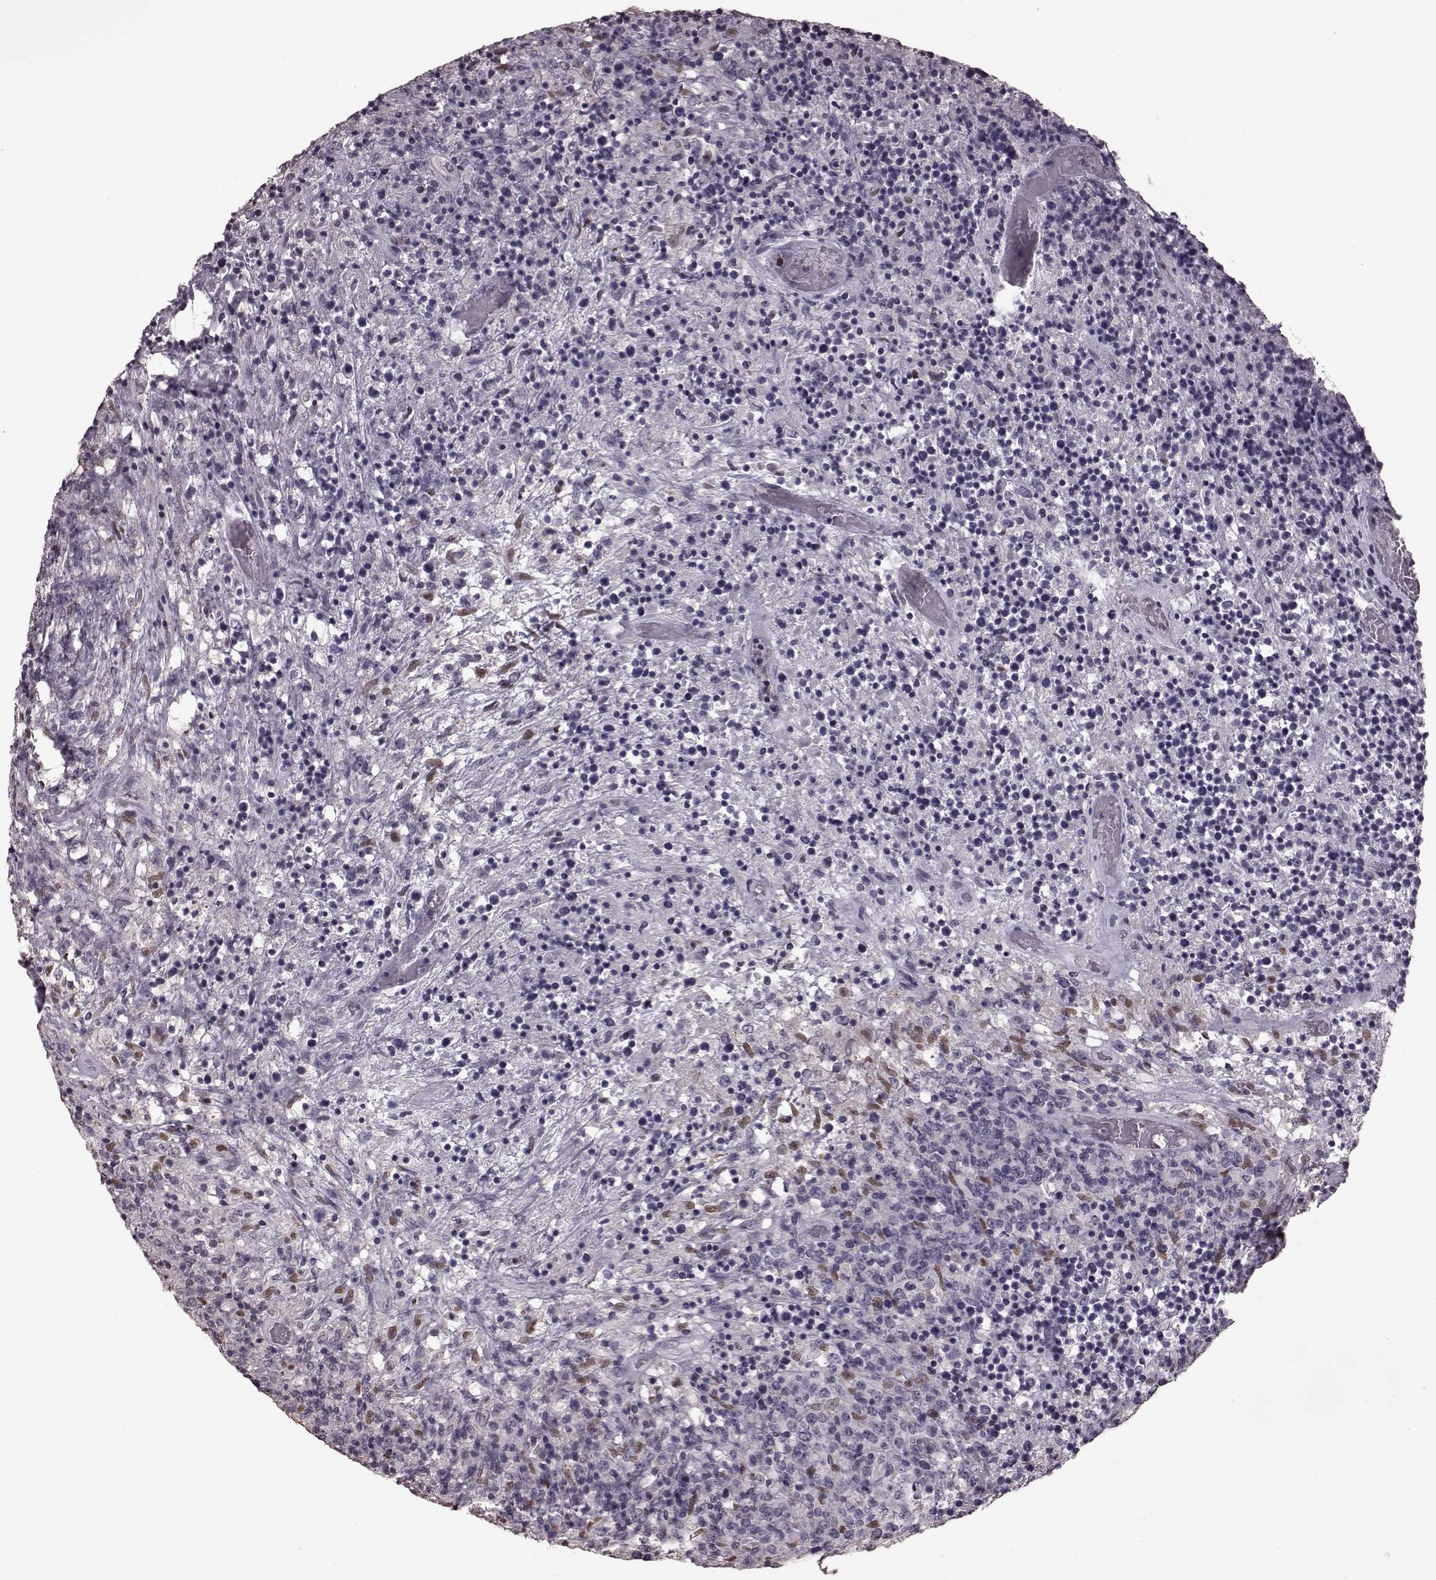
{"staining": {"intensity": "negative", "quantity": "none", "location": "none"}, "tissue": "lymphoma", "cell_type": "Tumor cells", "image_type": "cancer", "snomed": [{"axis": "morphology", "description": "Malignant lymphoma, non-Hodgkin's type, High grade"}, {"axis": "topography", "description": "Lung"}], "caption": "The histopathology image reveals no staining of tumor cells in lymphoma. (Brightfield microscopy of DAB immunohistochemistry at high magnification).", "gene": "TSKS", "patient": {"sex": "male", "age": 79}}